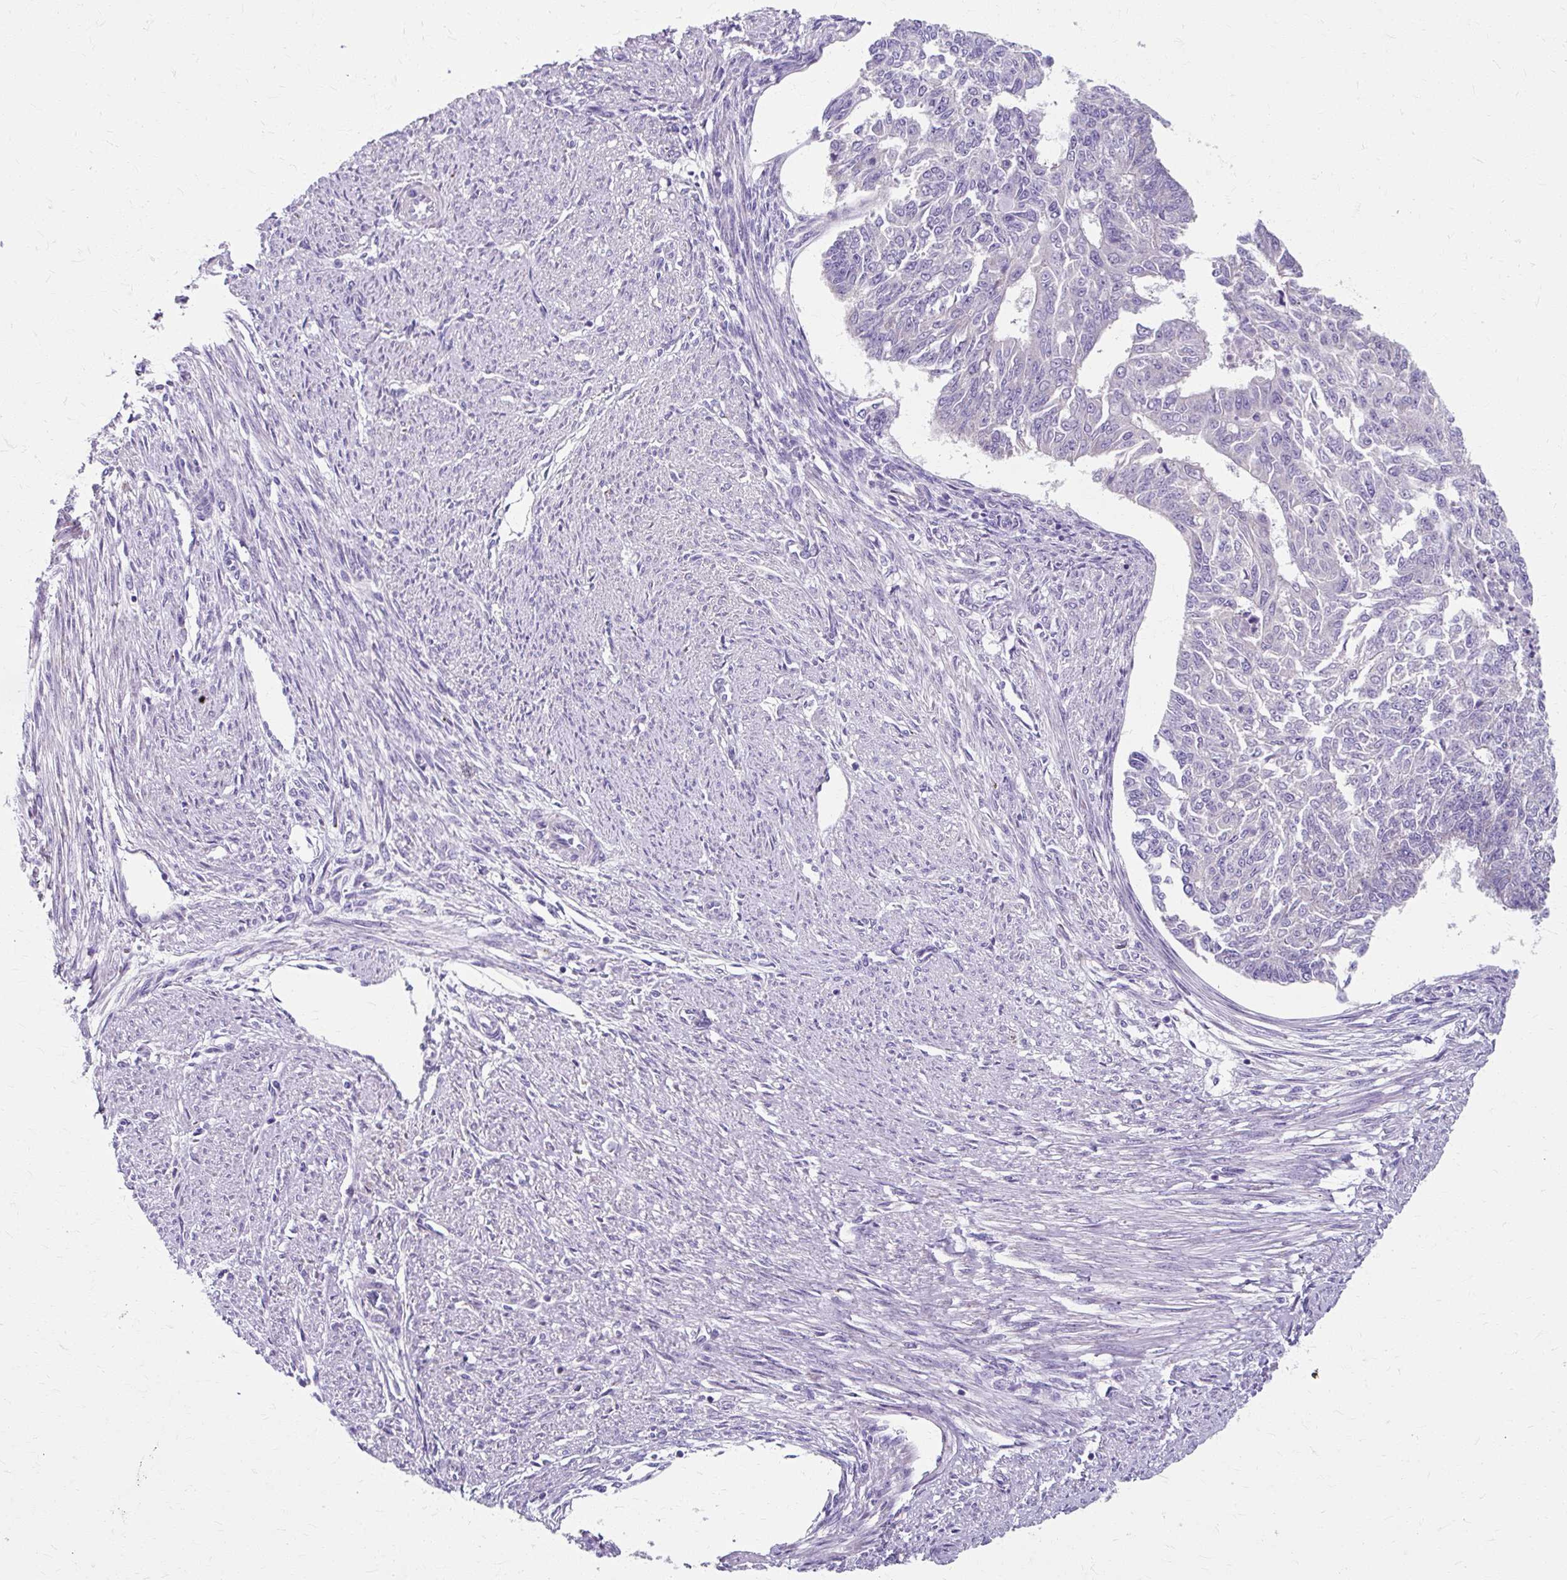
{"staining": {"intensity": "negative", "quantity": "none", "location": "none"}, "tissue": "endometrial cancer", "cell_type": "Tumor cells", "image_type": "cancer", "snomed": [{"axis": "morphology", "description": "Adenocarcinoma, NOS"}, {"axis": "topography", "description": "Endometrium"}], "caption": "The immunohistochemistry (IHC) photomicrograph has no significant positivity in tumor cells of adenocarcinoma (endometrial) tissue.", "gene": "ZNF555", "patient": {"sex": "female", "age": 32}}